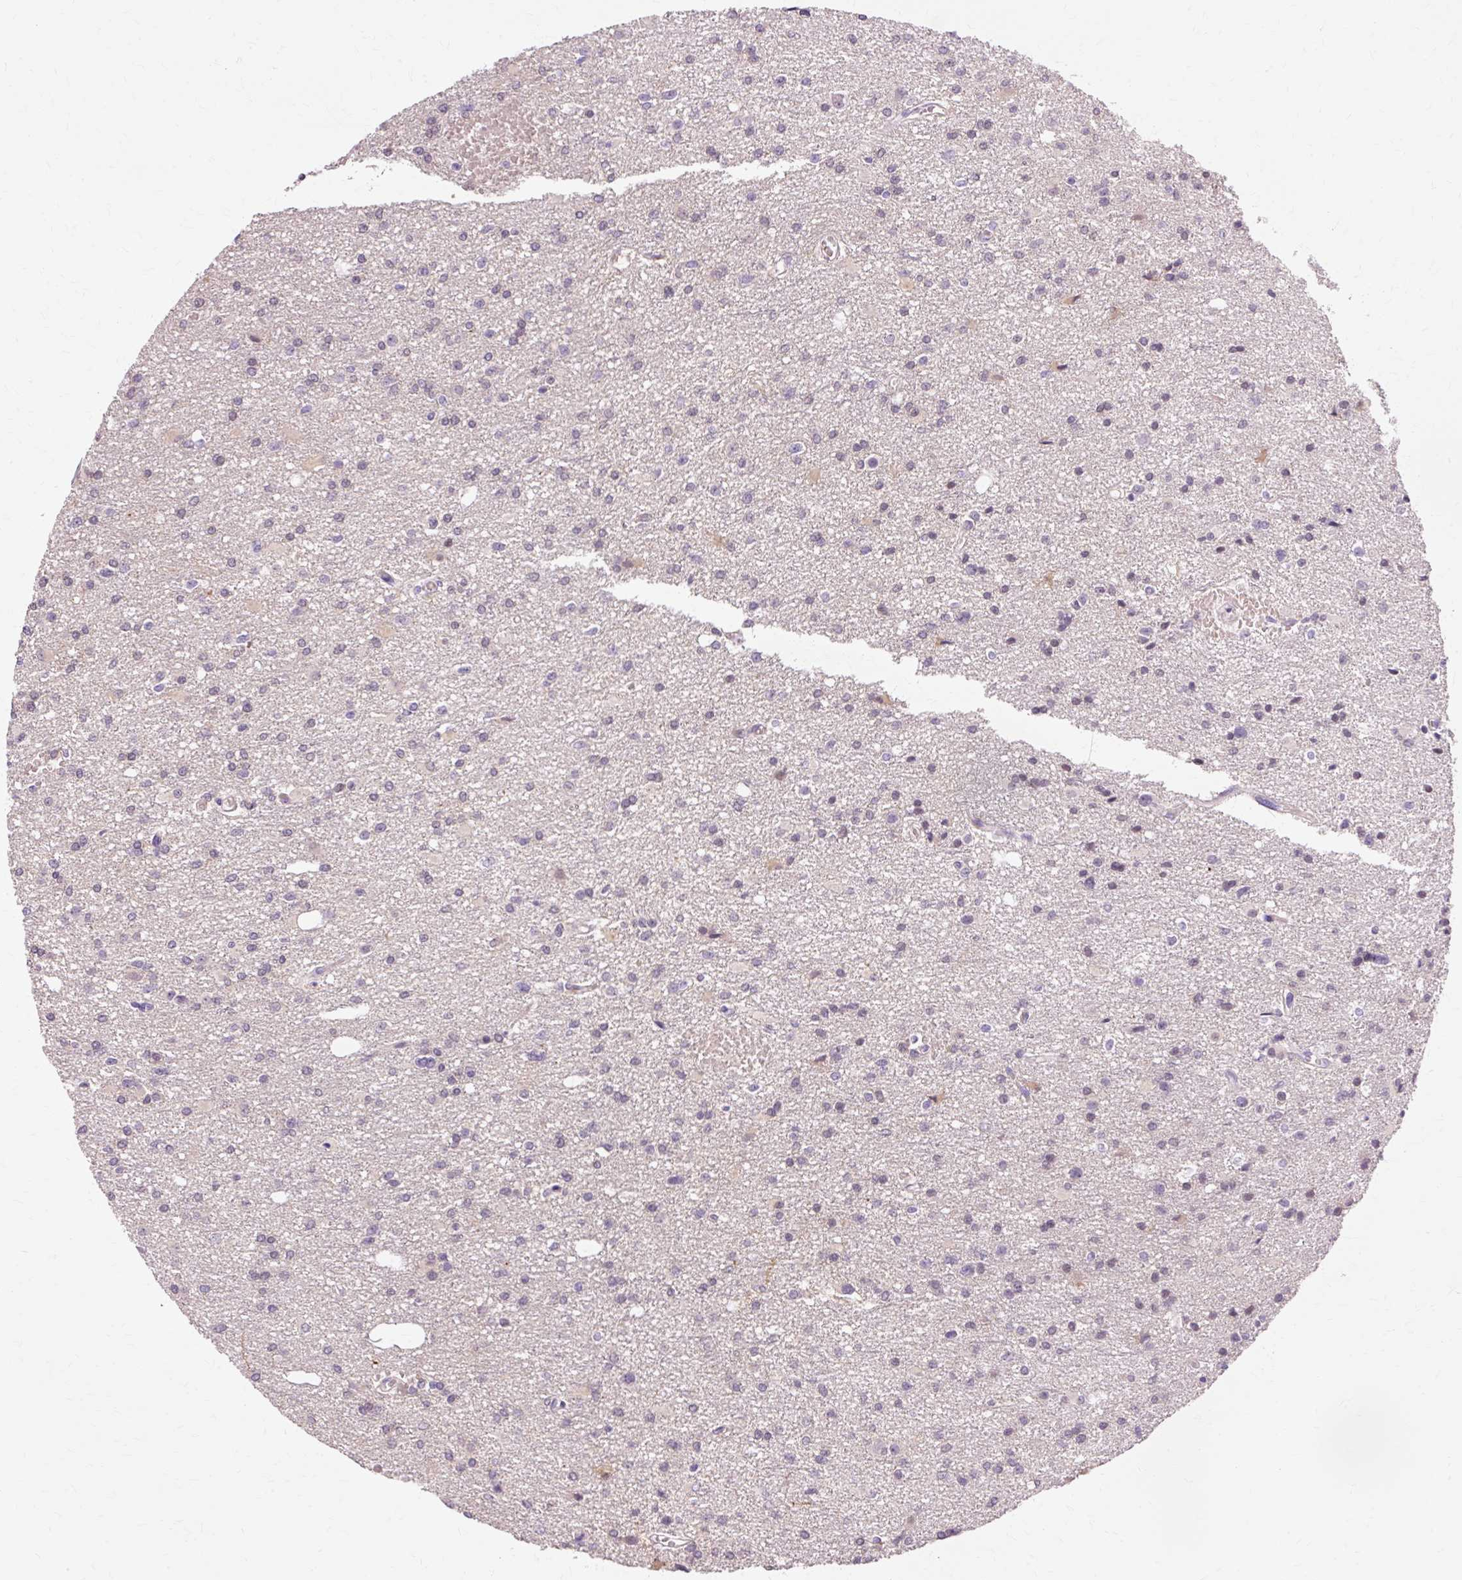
{"staining": {"intensity": "negative", "quantity": "none", "location": "none"}, "tissue": "glioma", "cell_type": "Tumor cells", "image_type": "cancer", "snomed": [{"axis": "morphology", "description": "Glioma, malignant, Low grade"}, {"axis": "topography", "description": "Brain"}], "caption": "This is a image of immunohistochemistry (IHC) staining of malignant glioma (low-grade), which shows no positivity in tumor cells. Brightfield microscopy of immunohistochemistry stained with DAB (3,3'-diaminobenzidine) (brown) and hematoxylin (blue), captured at high magnification.", "gene": "VN1R2", "patient": {"sex": "male", "age": 26}}